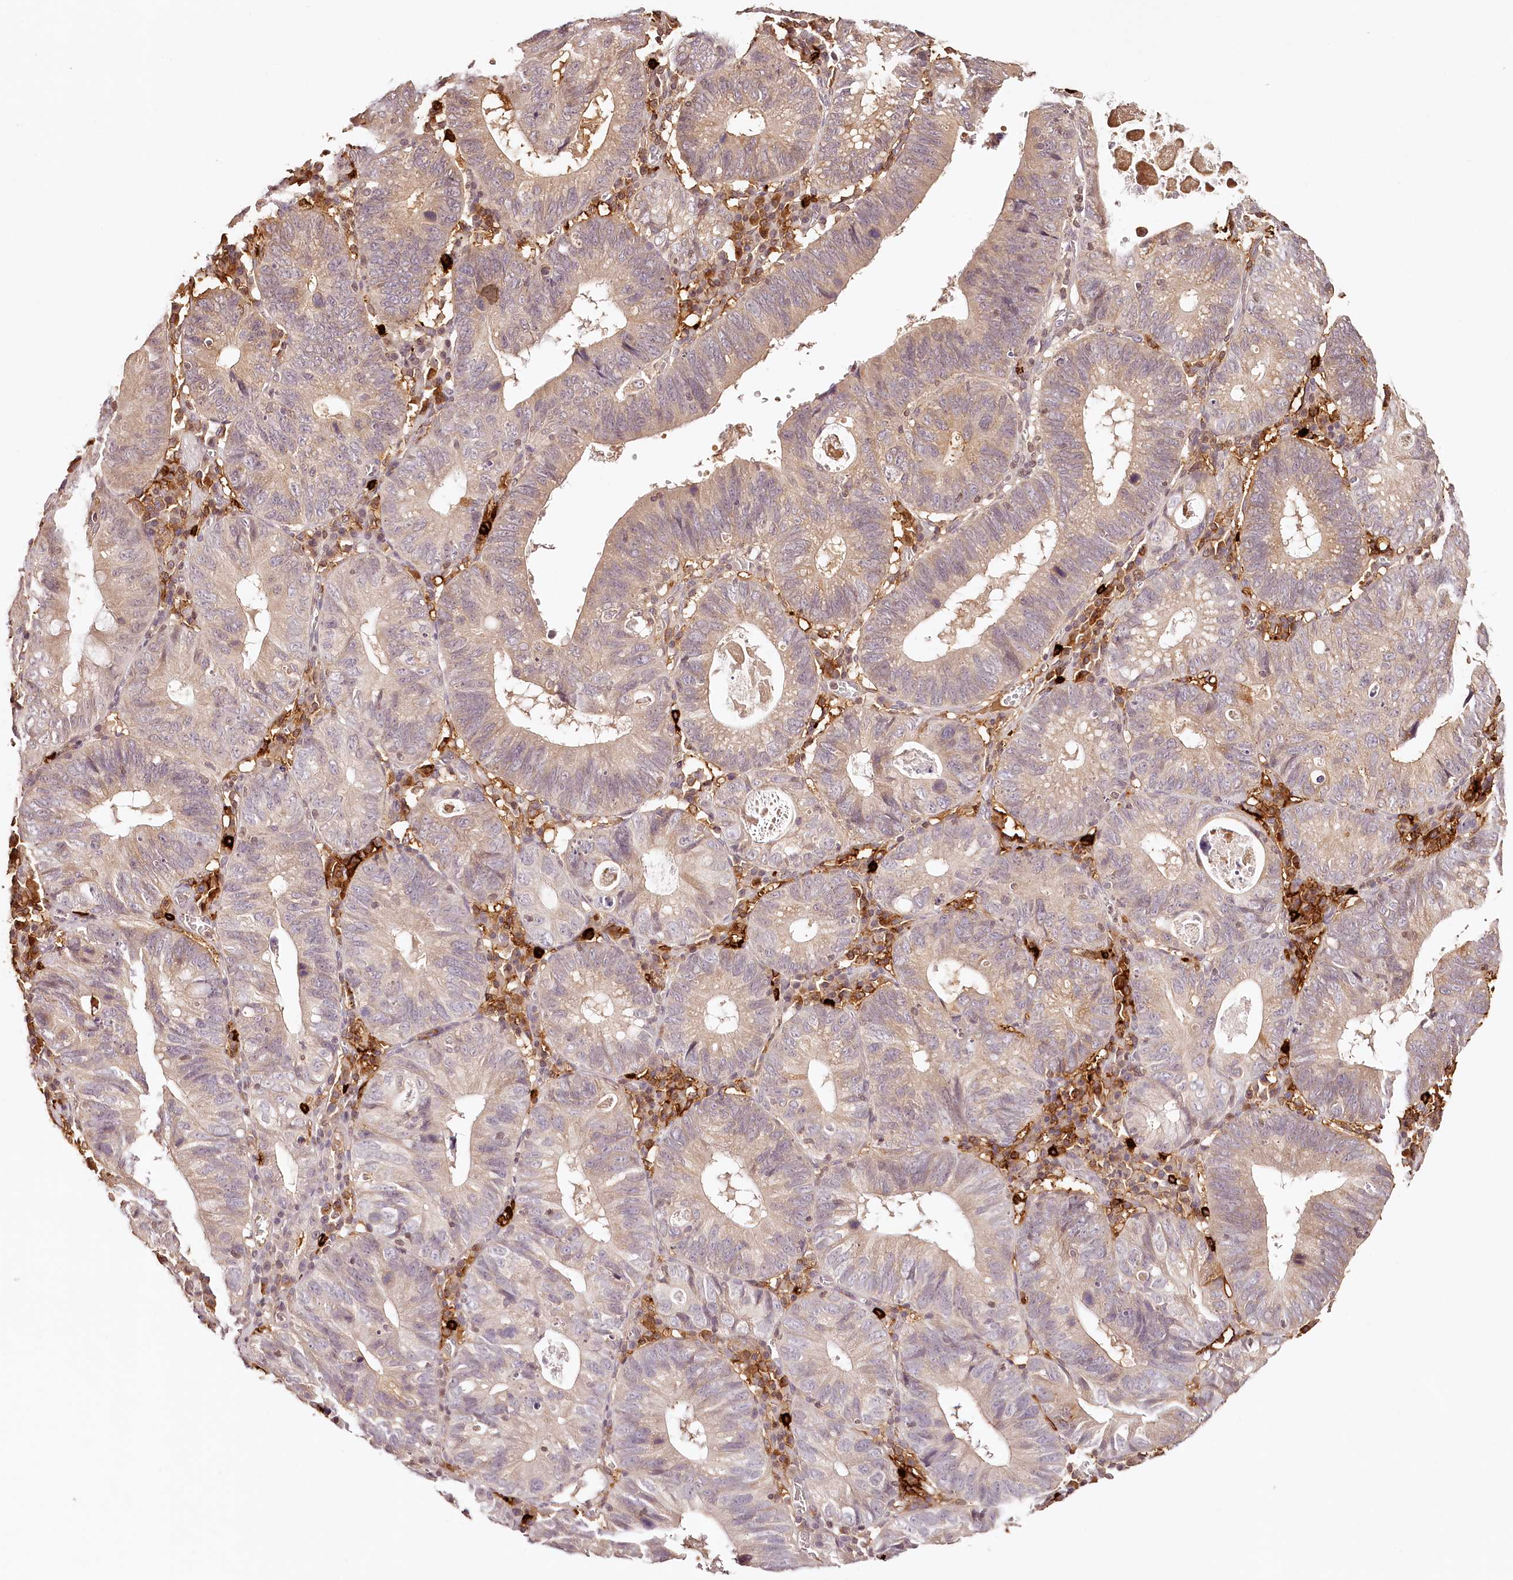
{"staining": {"intensity": "weak", "quantity": "25%-75%", "location": "cytoplasmic/membranous"}, "tissue": "stomach cancer", "cell_type": "Tumor cells", "image_type": "cancer", "snomed": [{"axis": "morphology", "description": "Adenocarcinoma, NOS"}, {"axis": "topography", "description": "Stomach"}], "caption": "Stomach adenocarcinoma tissue shows weak cytoplasmic/membranous expression in about 25%-75% of tumor cells (DAB = brown stain, brightfield microscopy at high magnification).", "gene": "SYNGR1", "patient": {"sex": "male", "age": 59}}